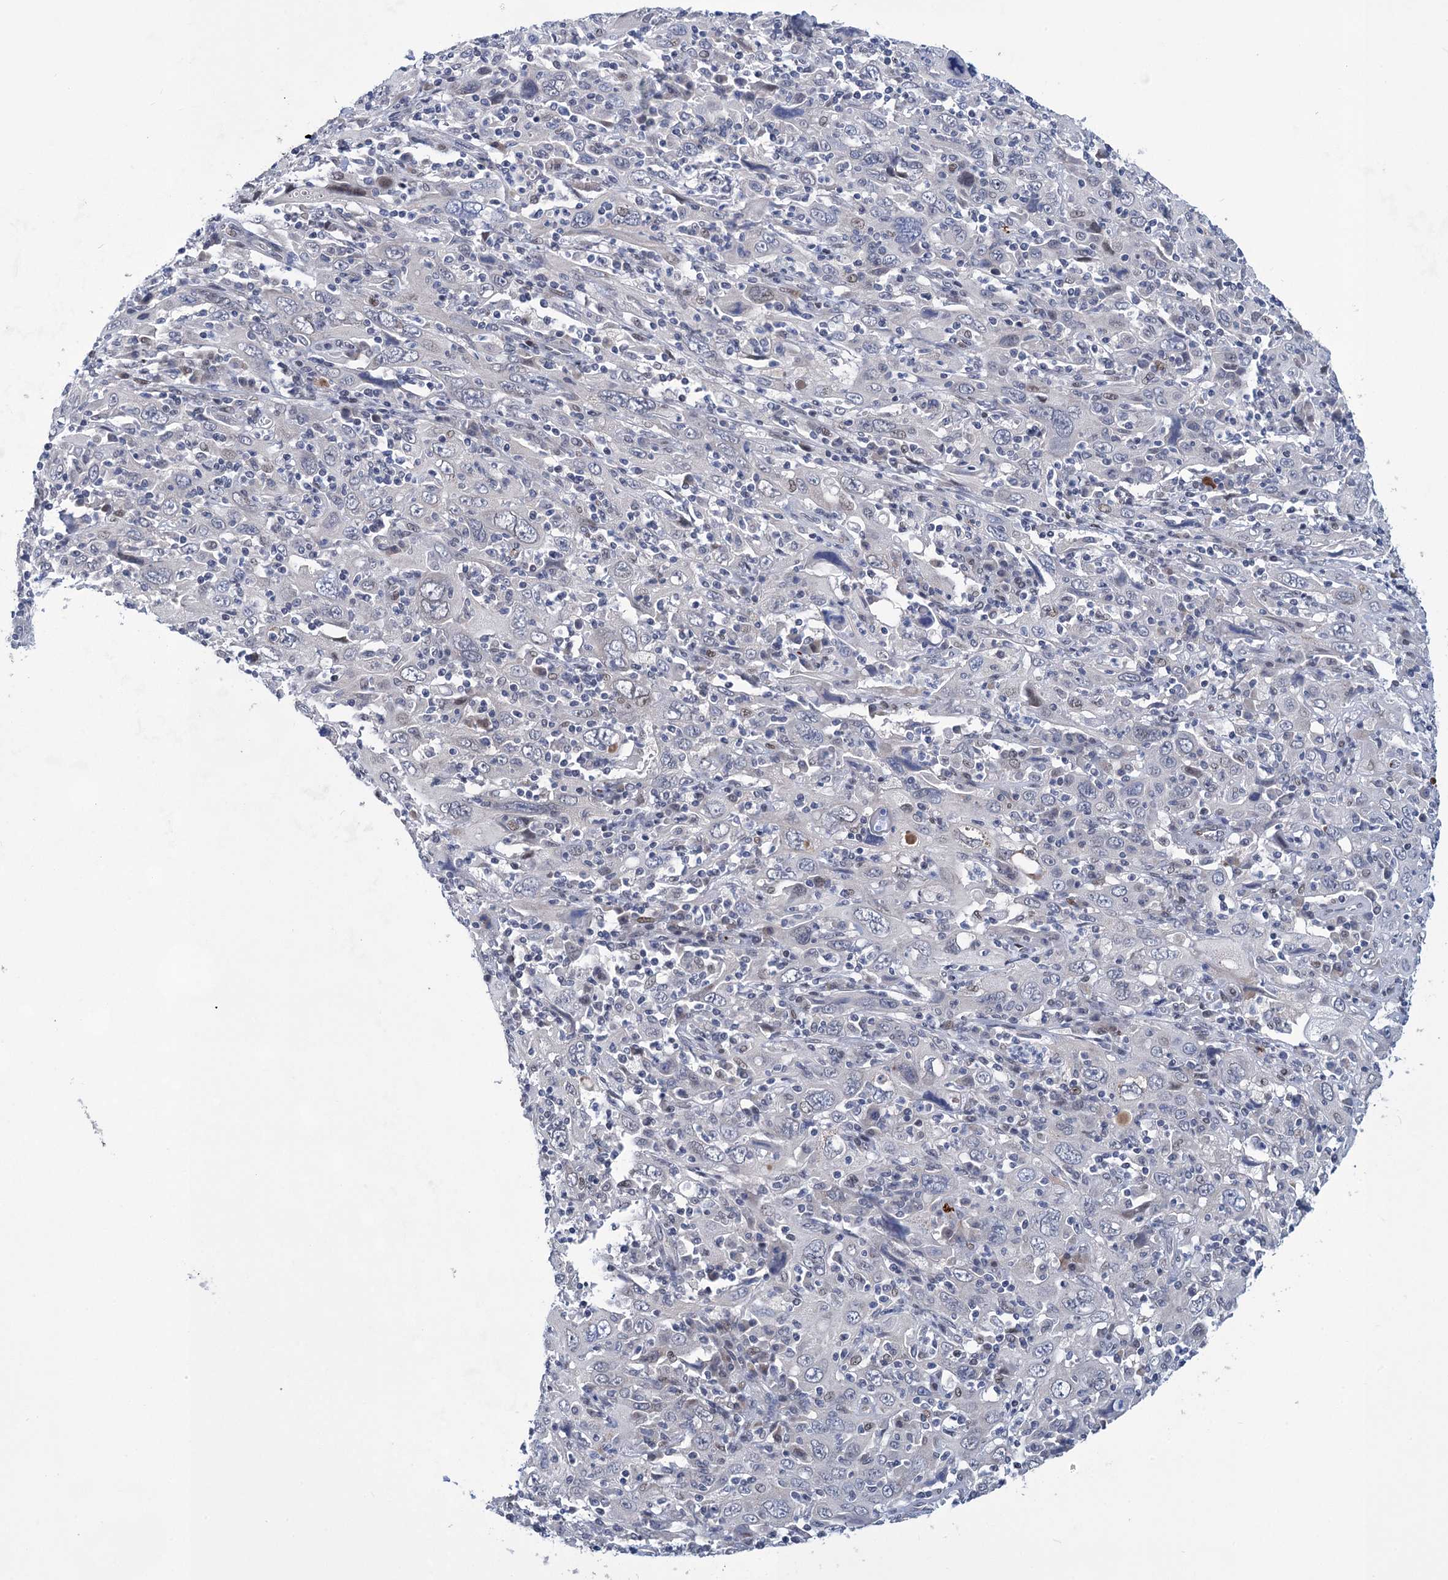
{"staining": {"intensity": "negative", "quantity": "none", "location": "none"}, "tissue": "cervical cancer", "cell_type": "Tumor cells", "image_type": "cancer", "snomed": [{"axis": "morphology", "description": "Squamous cell carcinoma, NOS"}, {"axis": "topography", "description": "Cervix"}], "caption": "The photomicrograph exhibits no significant staining in tumor cells of squamous cell carcinoma (cervical).", "gene": "MON2", "patient": {"sex": "female", "age": 46}}